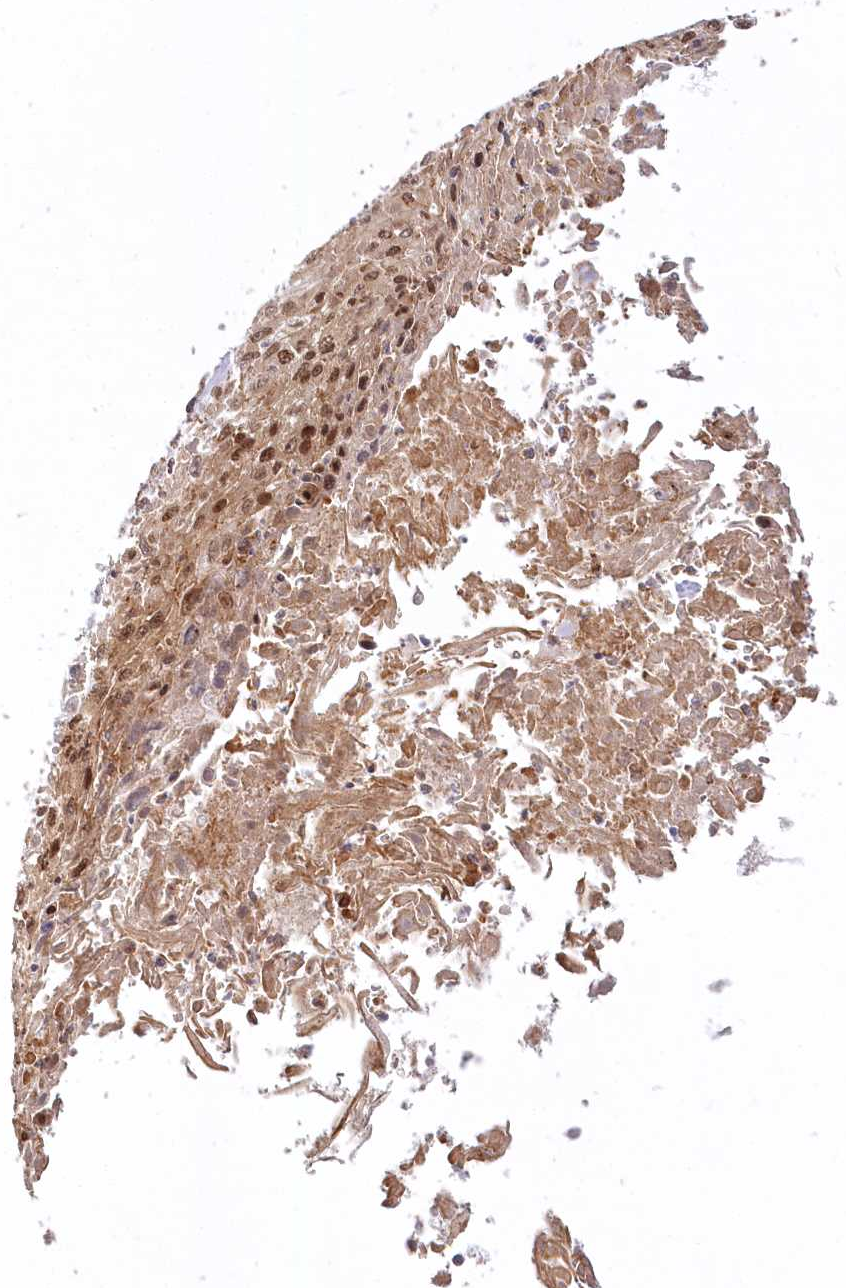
{"staining": {"intensity": "moderate", "quantity": ">75%", "location": "cytoplasmic/membranous,nuclear"}, "tissue": "cervical cancer", "cell_type": "Tumor cells", "image_type": "cancer", "snomed": [{"axis": "morphology", "description": "Squamous cell carcinoma, NOS"}, {"axis": "topography", "description": "Cervix"}], "caption": "Protein analysis of cervical cancer (squamous cell carcinoma) tissue displays moderate cytoplasmic/membranous and nuclear expression in approximately >75% of tumor cells. (DAB IHC with brightfield microscopy, high magnification).", "gene": "CEP70", "patient": {"sex": "female", "age": 51}}